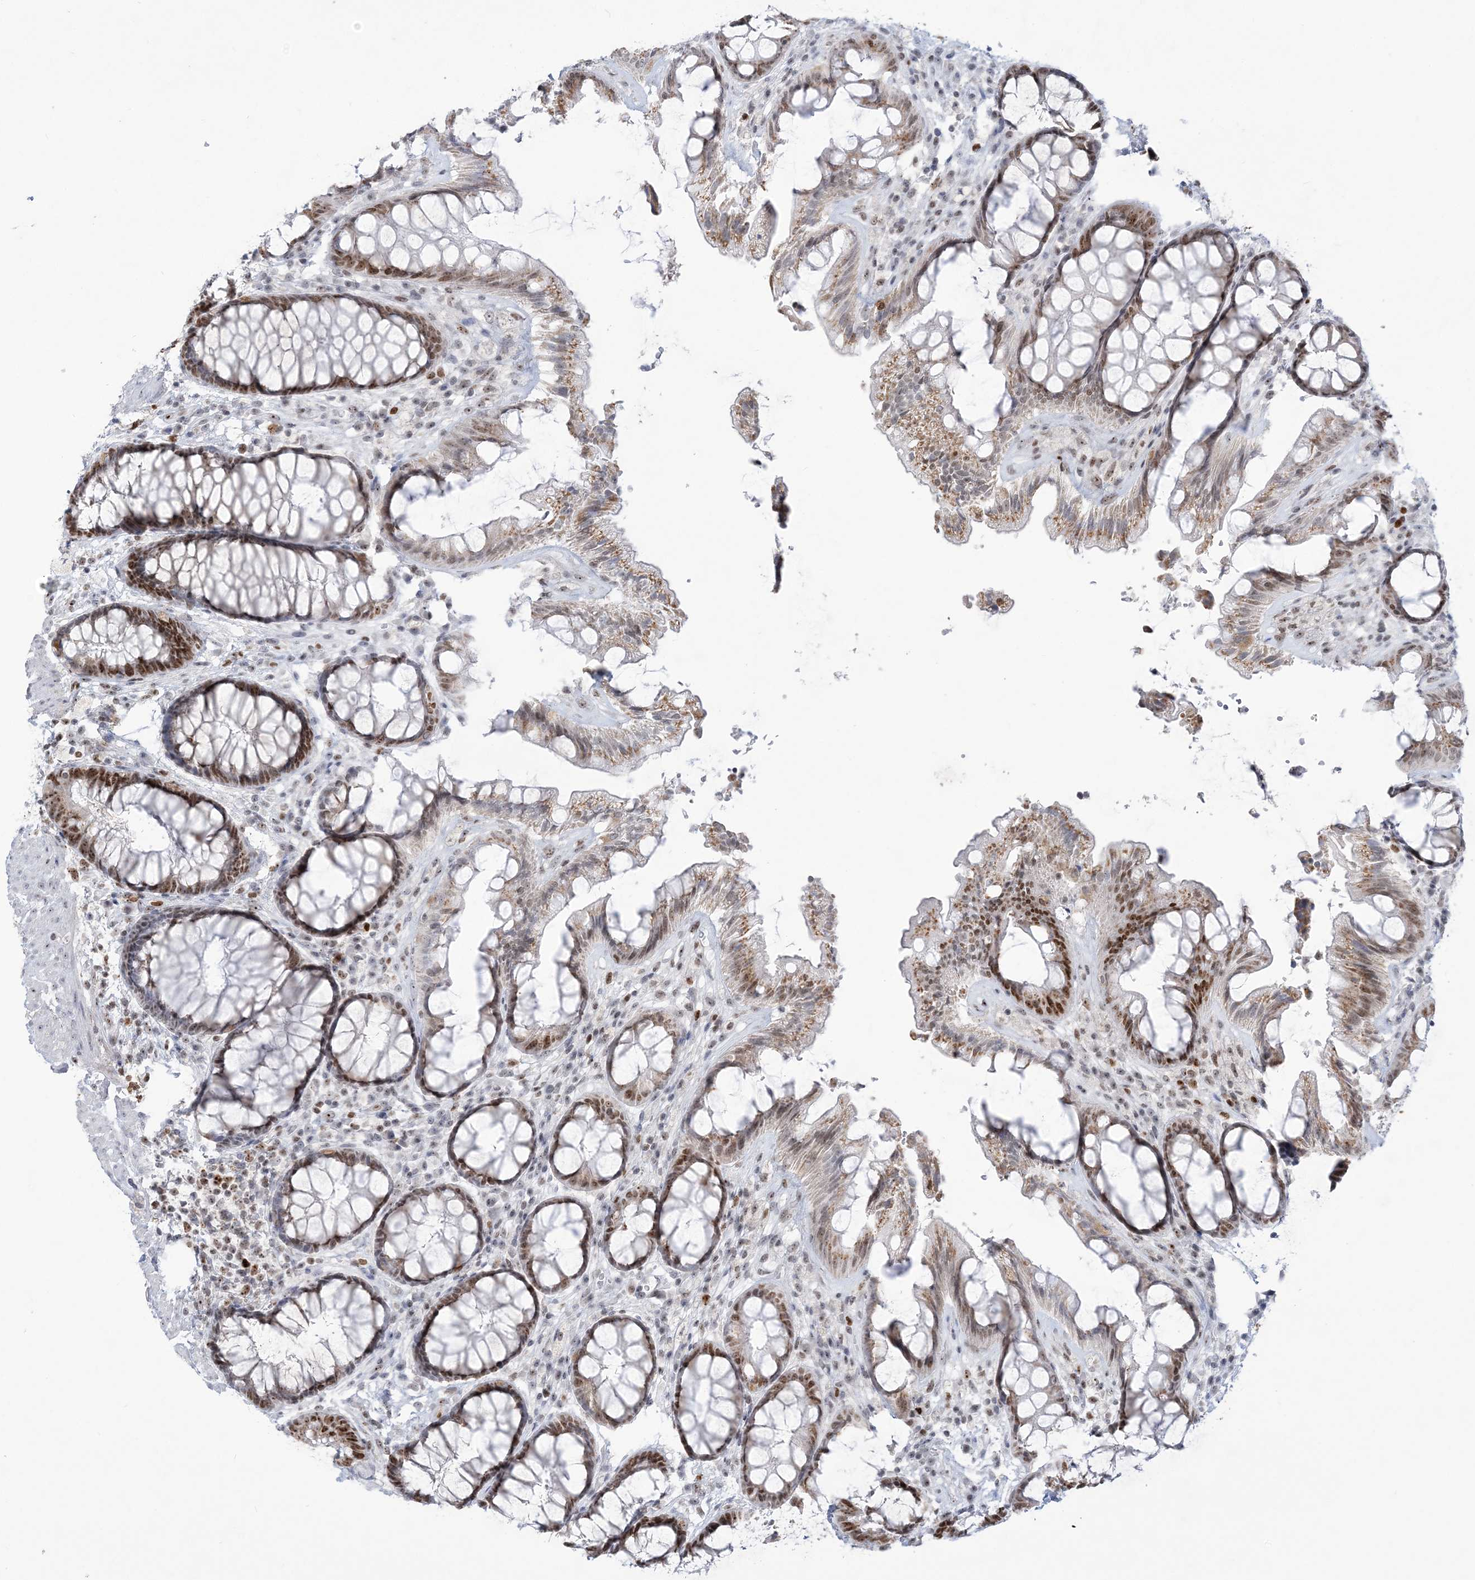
{"staining": {"intensity": "moderate", "quantity": ">75%", "location": "cytoplasmic/membranous,nuclear"}, "tissue": "rectum", "cell_type": "Glandular cells", "image_type": "normal", "snomed": [{"axis": "morphology", "description": "Normal tissue, NOS"}, {"axis": "topography", "description": "Rectum"}], "caption": "The micrograph exhibits staining of unremarkable rectum, revealing moderate cytoplasmic/membranous,nuclear protein positivity (brown color) within glandular cells.", "gene": "DDX21", "patient": {"sex": "female", "age": 46}}